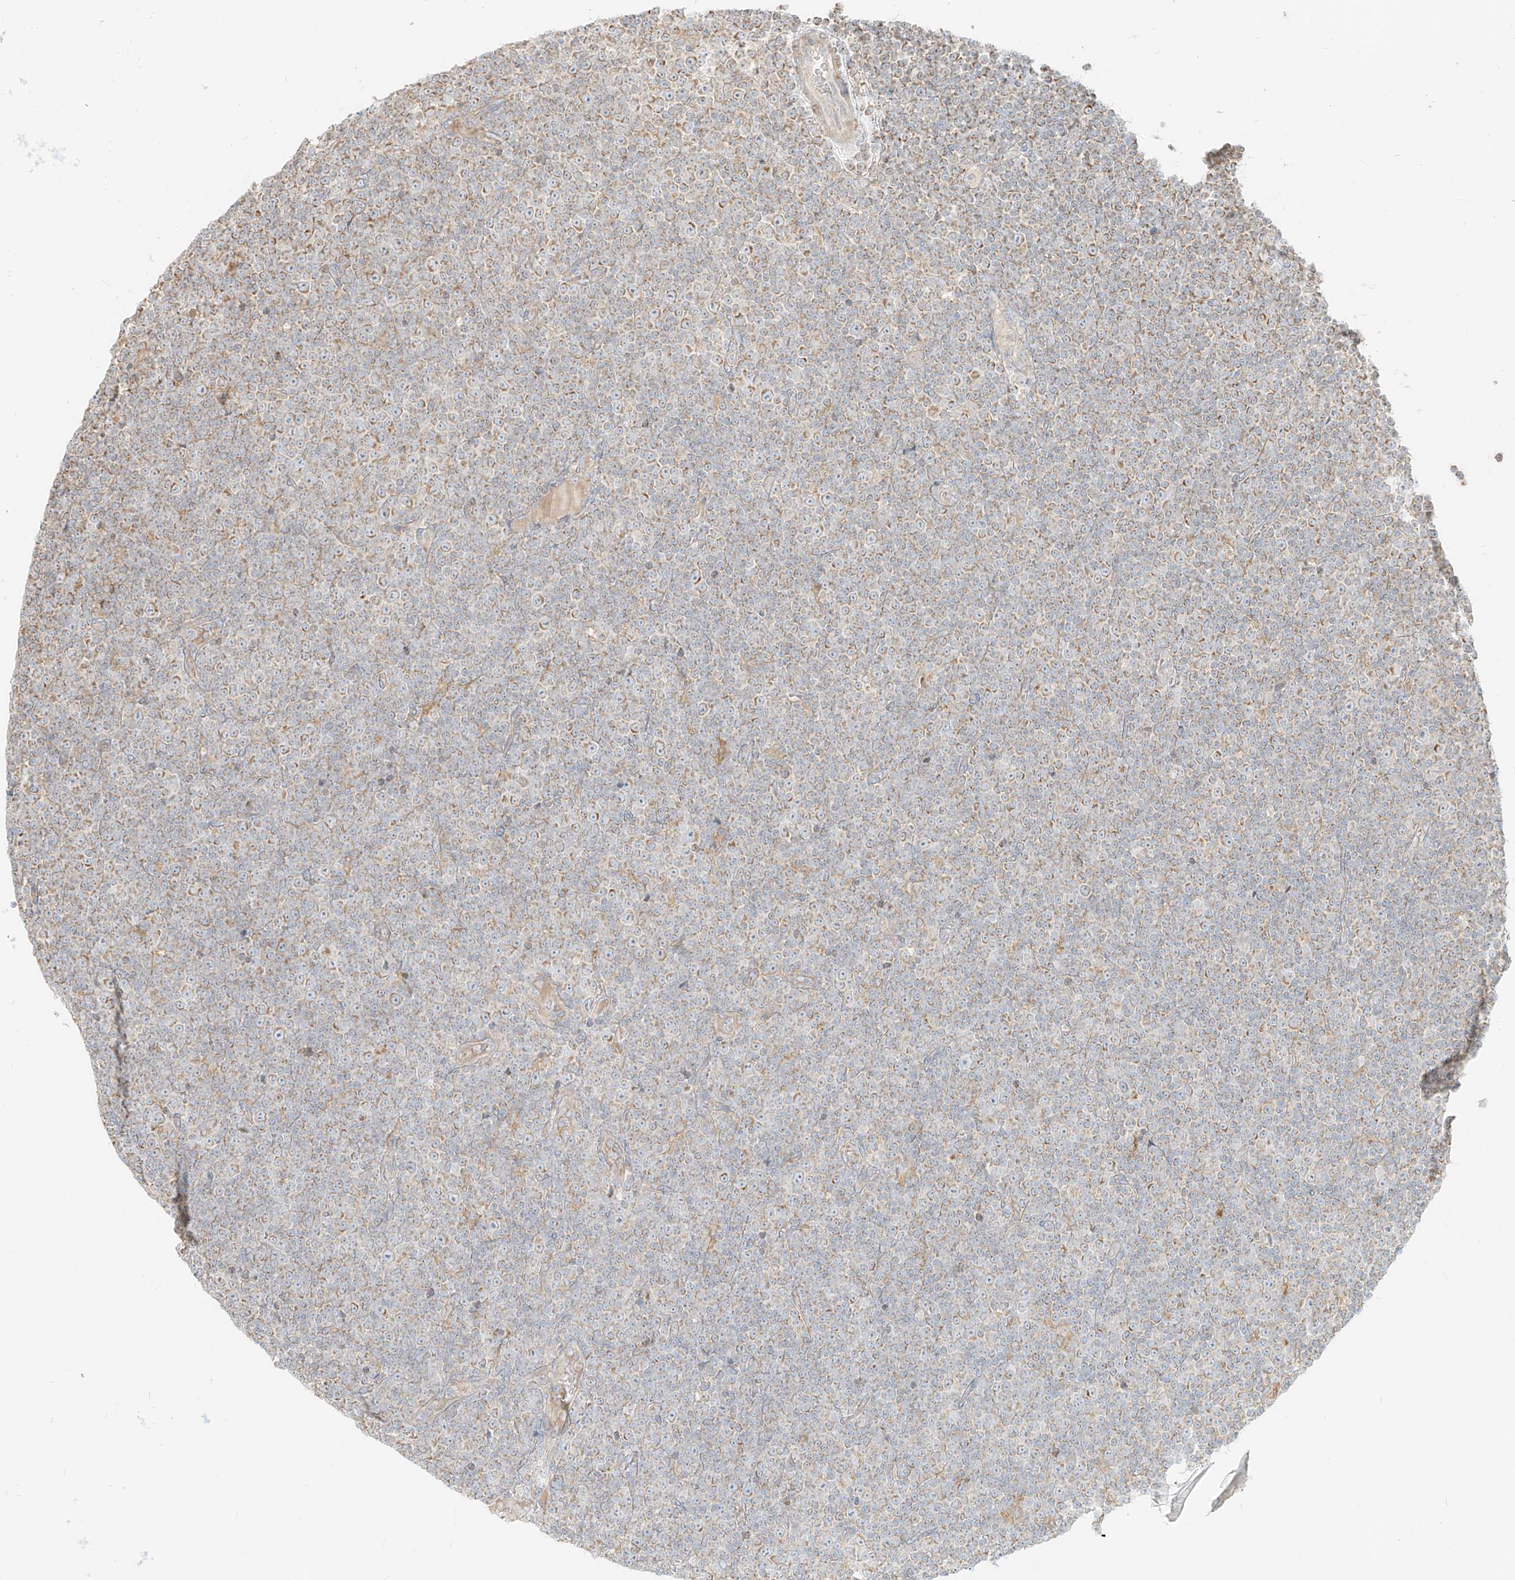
{"staining": {"intensity": "weak", "quantity": "25%-75%", "location": "cytoplasmic/membranous"}, "tissue": "lymphoma", "cell_type": "Tumor cells", "image_type": "cancer", "snomed": [{"axis": "morphology", "description": "Malignant lymphoma, non-Hodgkin's type, Low grade"}, {"axis": "topography", "description": "Lymph node"}], "caption": "Human low-grade malignant lymphoma, non-Hodgkin's type stained with a protein marker shows weak staining in tumor cells.", "gene": "ZIM3", "patient": {"sex": "female", "age": 67}}